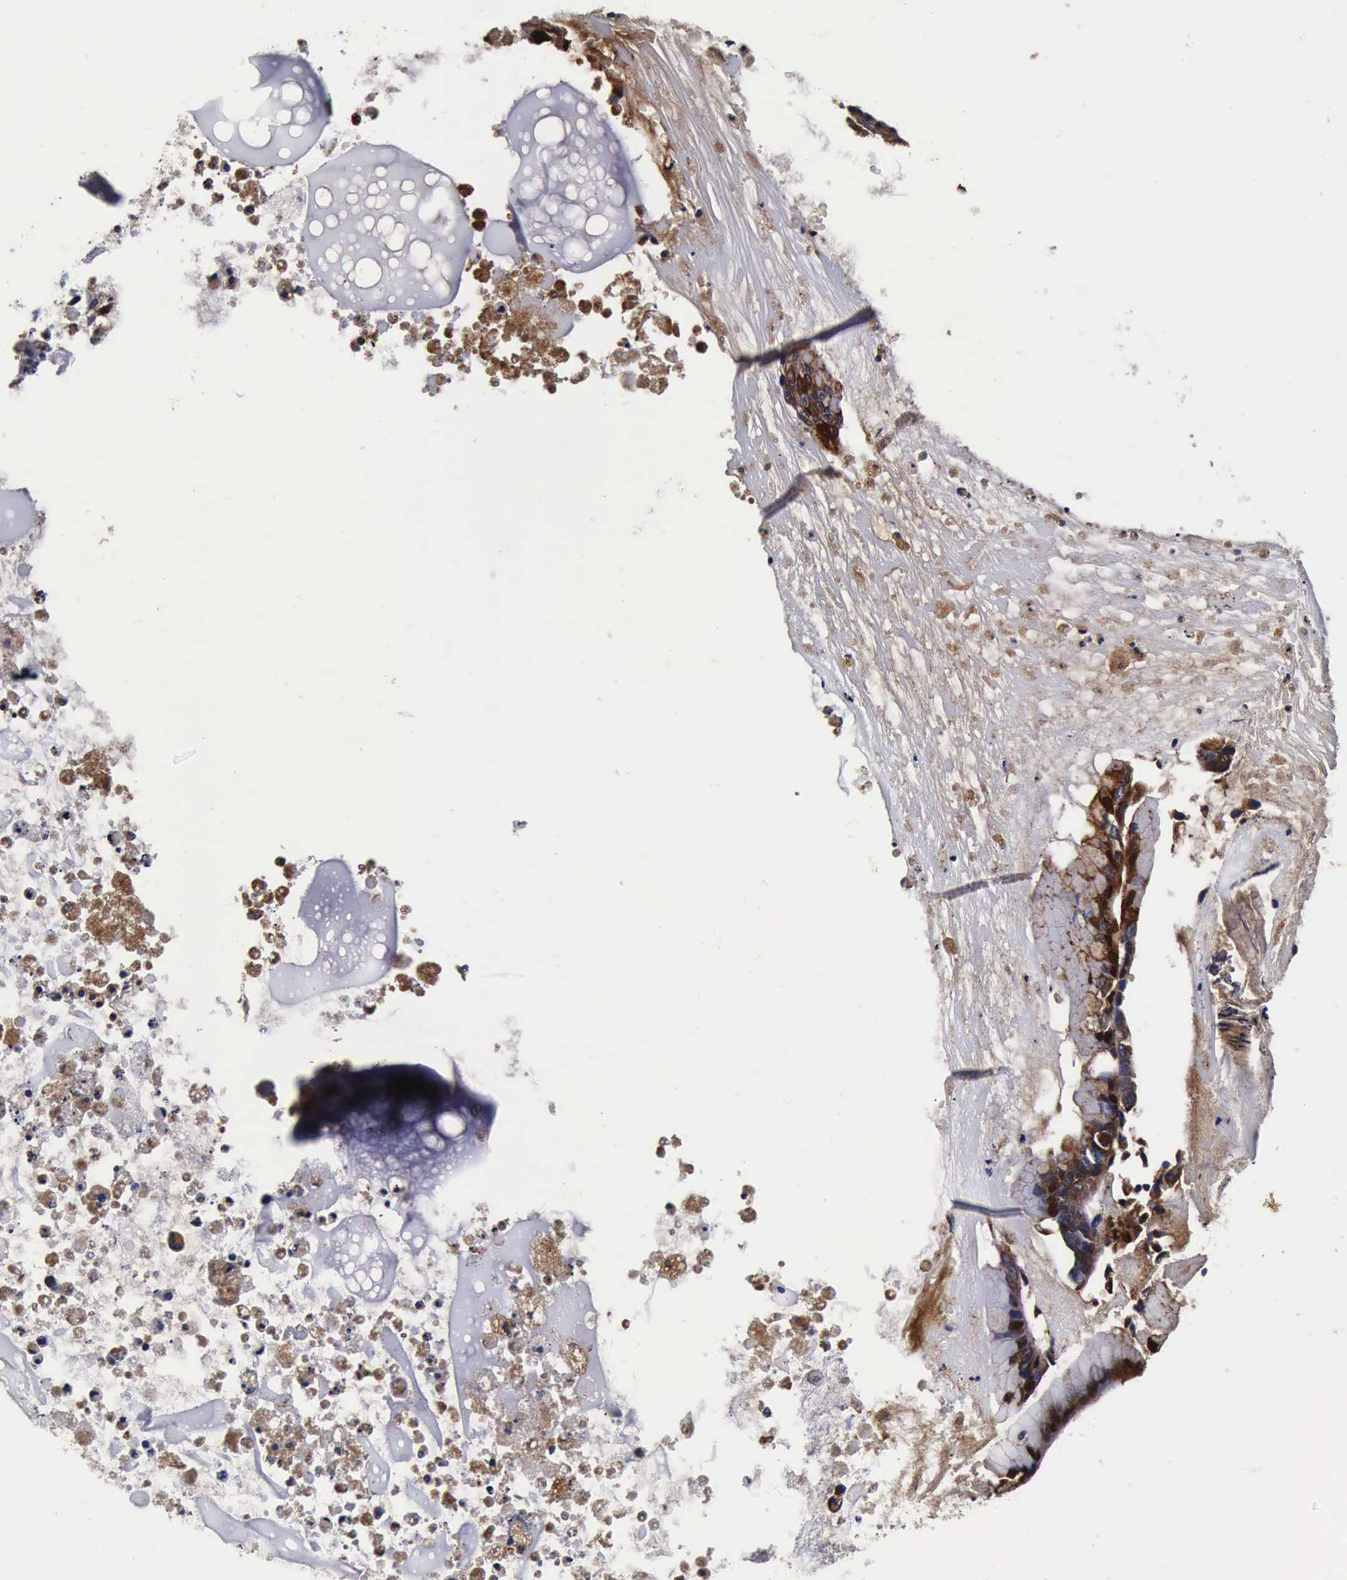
{"staining": {"intensity": "strong", "quantity": ">75%", "location": "cytoplasmic/membranous"}, "tissue": "ovarian cancer", "cell_type": "Tumor cells", "image_type": "cancer", "snomed": [{"axis": "morphology", "description": "Cystadenocarcinoma, mucinous, NOS"}, {"axis": "topography", "description": "Ovary"}], "caption": "A high-resolution photomicrograph shows IHC staining of mucinous cystadenocarcinoma (ovarian), which shows strong cytoplasmic/membranous positivity in about >75% of tumor cells.", "gene": "CST3", "patient": {"sex": "female", "age": 36}}